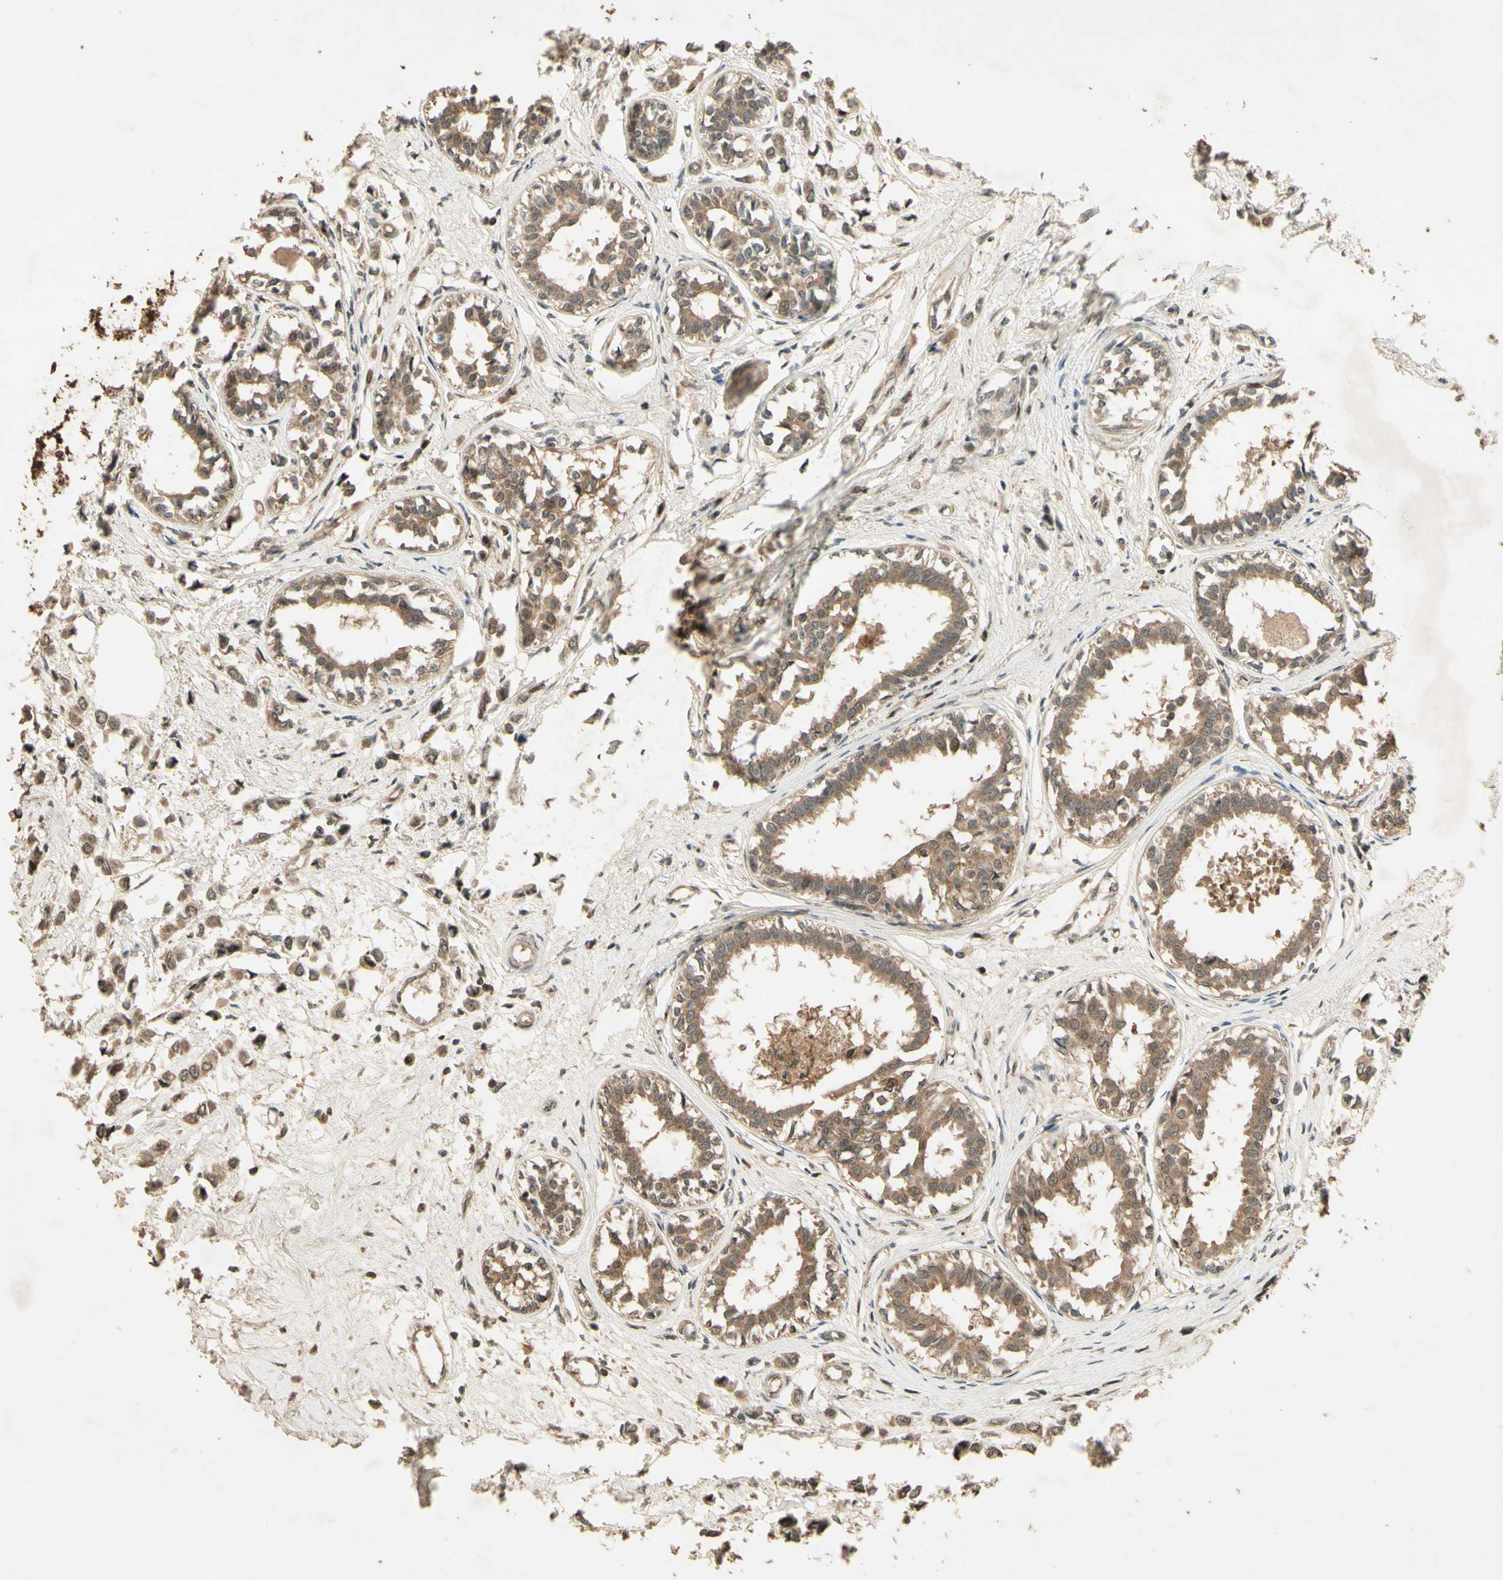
{"staining": {"intensity": "moderate", "quantity": ">75%", "location": "cytoplasmic/membranous"}, "tissue": "breast cancer", "cell_type": "Tumor cells", "image_type": "cancer", "snomed": [{"axis": "morphology", "description": "Lobular carcinoma"}, {"axis": "topography", "description": "Breast"}], "caption": "DAB immunohistochemical staining of human breast lobular carcinoma demonstrates moderate cytoplasmic/membranous protein positivity in about >75% of tumor cells.", "gene": "SMAD9", "patient": {"sex": "female", "age": 51}}